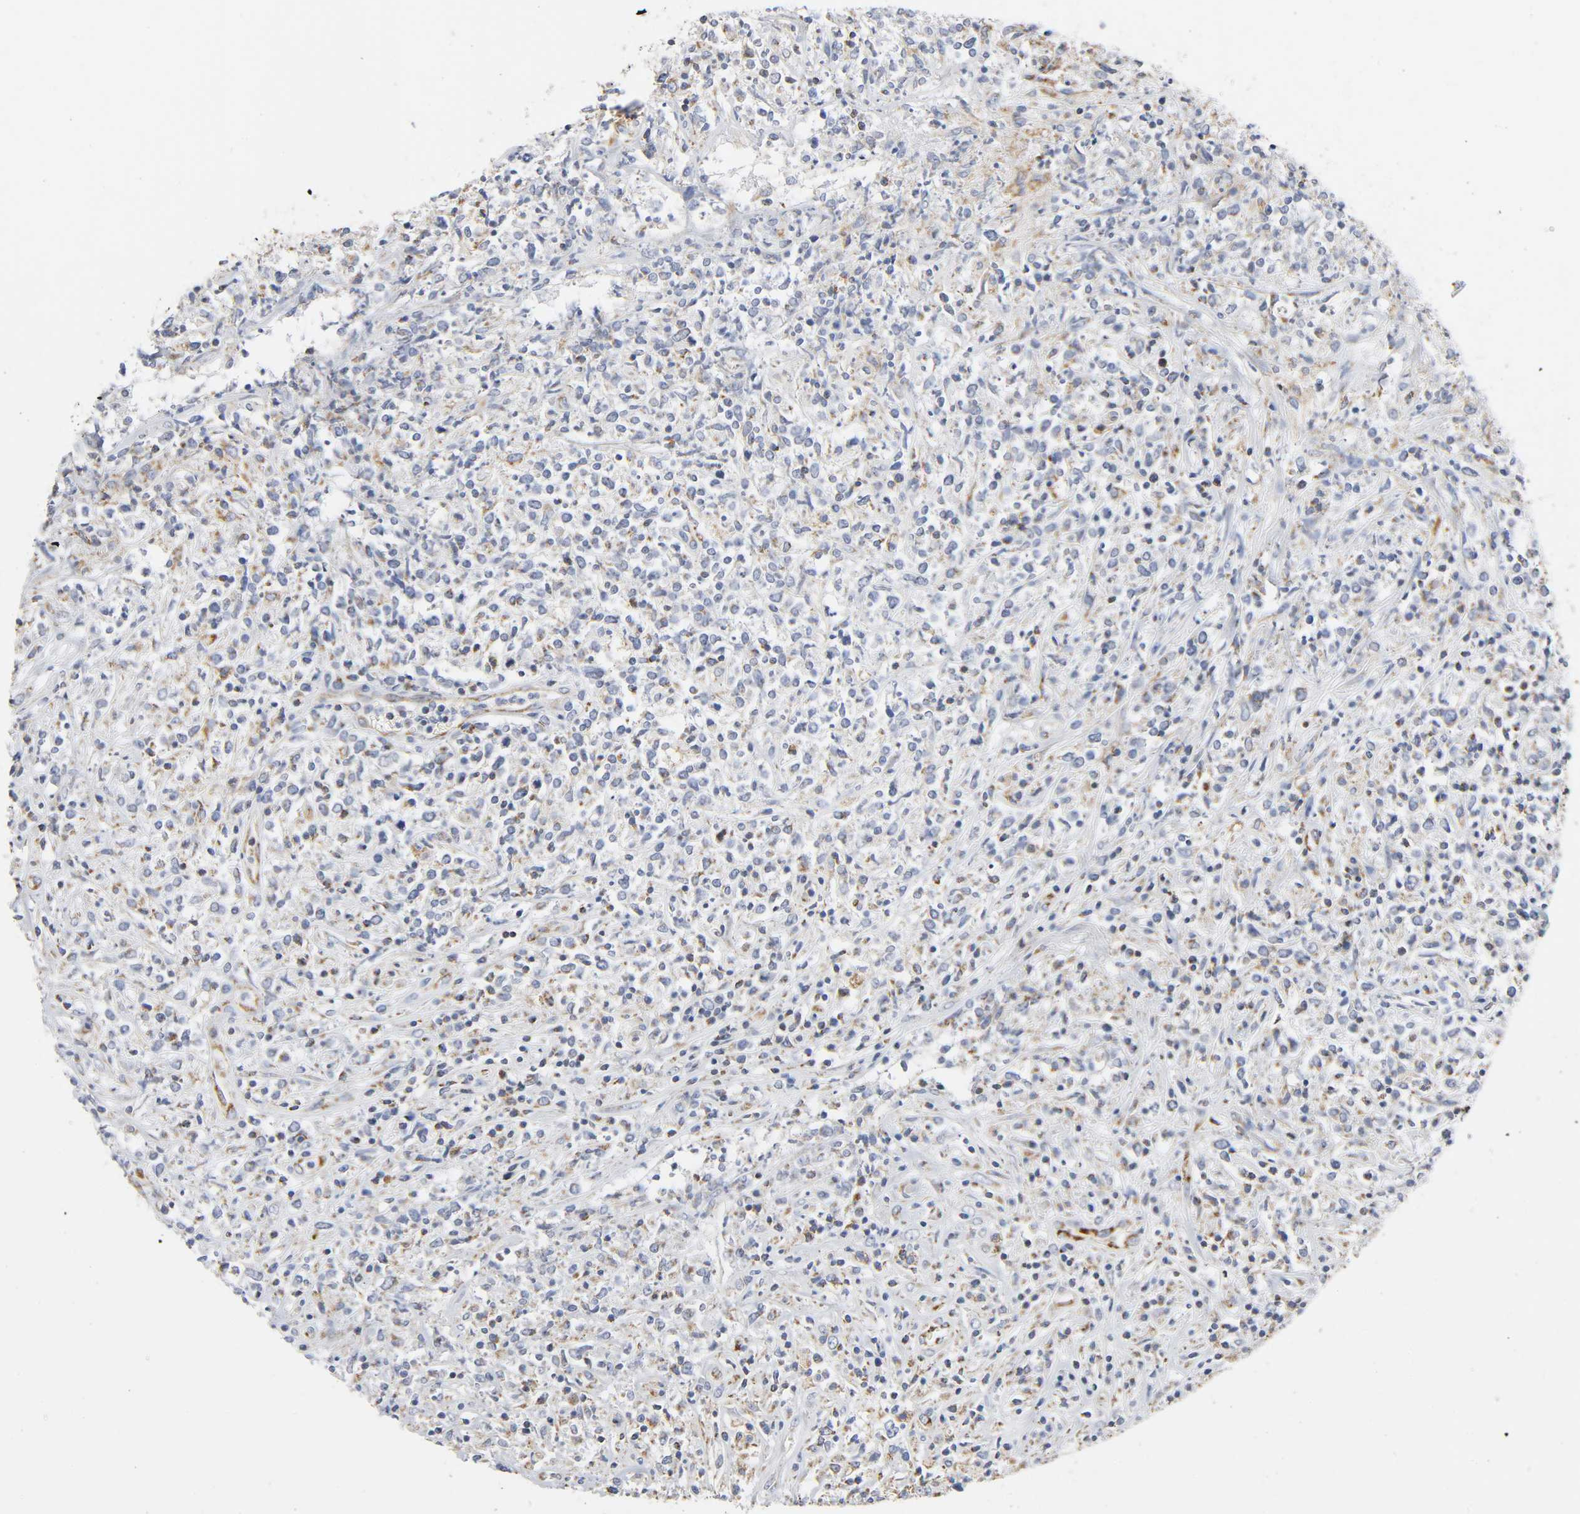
{"staining": {"intensity": "moderate", "quantity": ">75%", "location": "cytoplasmic/membranous"}, "tissue": "lymphoma", "cell_type": "Tumor cells", "image_type": "cancer", "snomed": [{"axis": "morphology", "description": "Malignant lymphoma, non-Hodgkin's type, High grade"}, {"axis": "topography", "description": "Lymph node"}], "caption": "High-power microscopy captured an IHC histopathology image of high-grade malignant lymphoma, non-Hodgkin's type, revealing moderate cytoplasmic/membranous expression in about >75% of tumor cells.", "gene": "BAK1", "patient": {"sex": "female", "age": 84}}